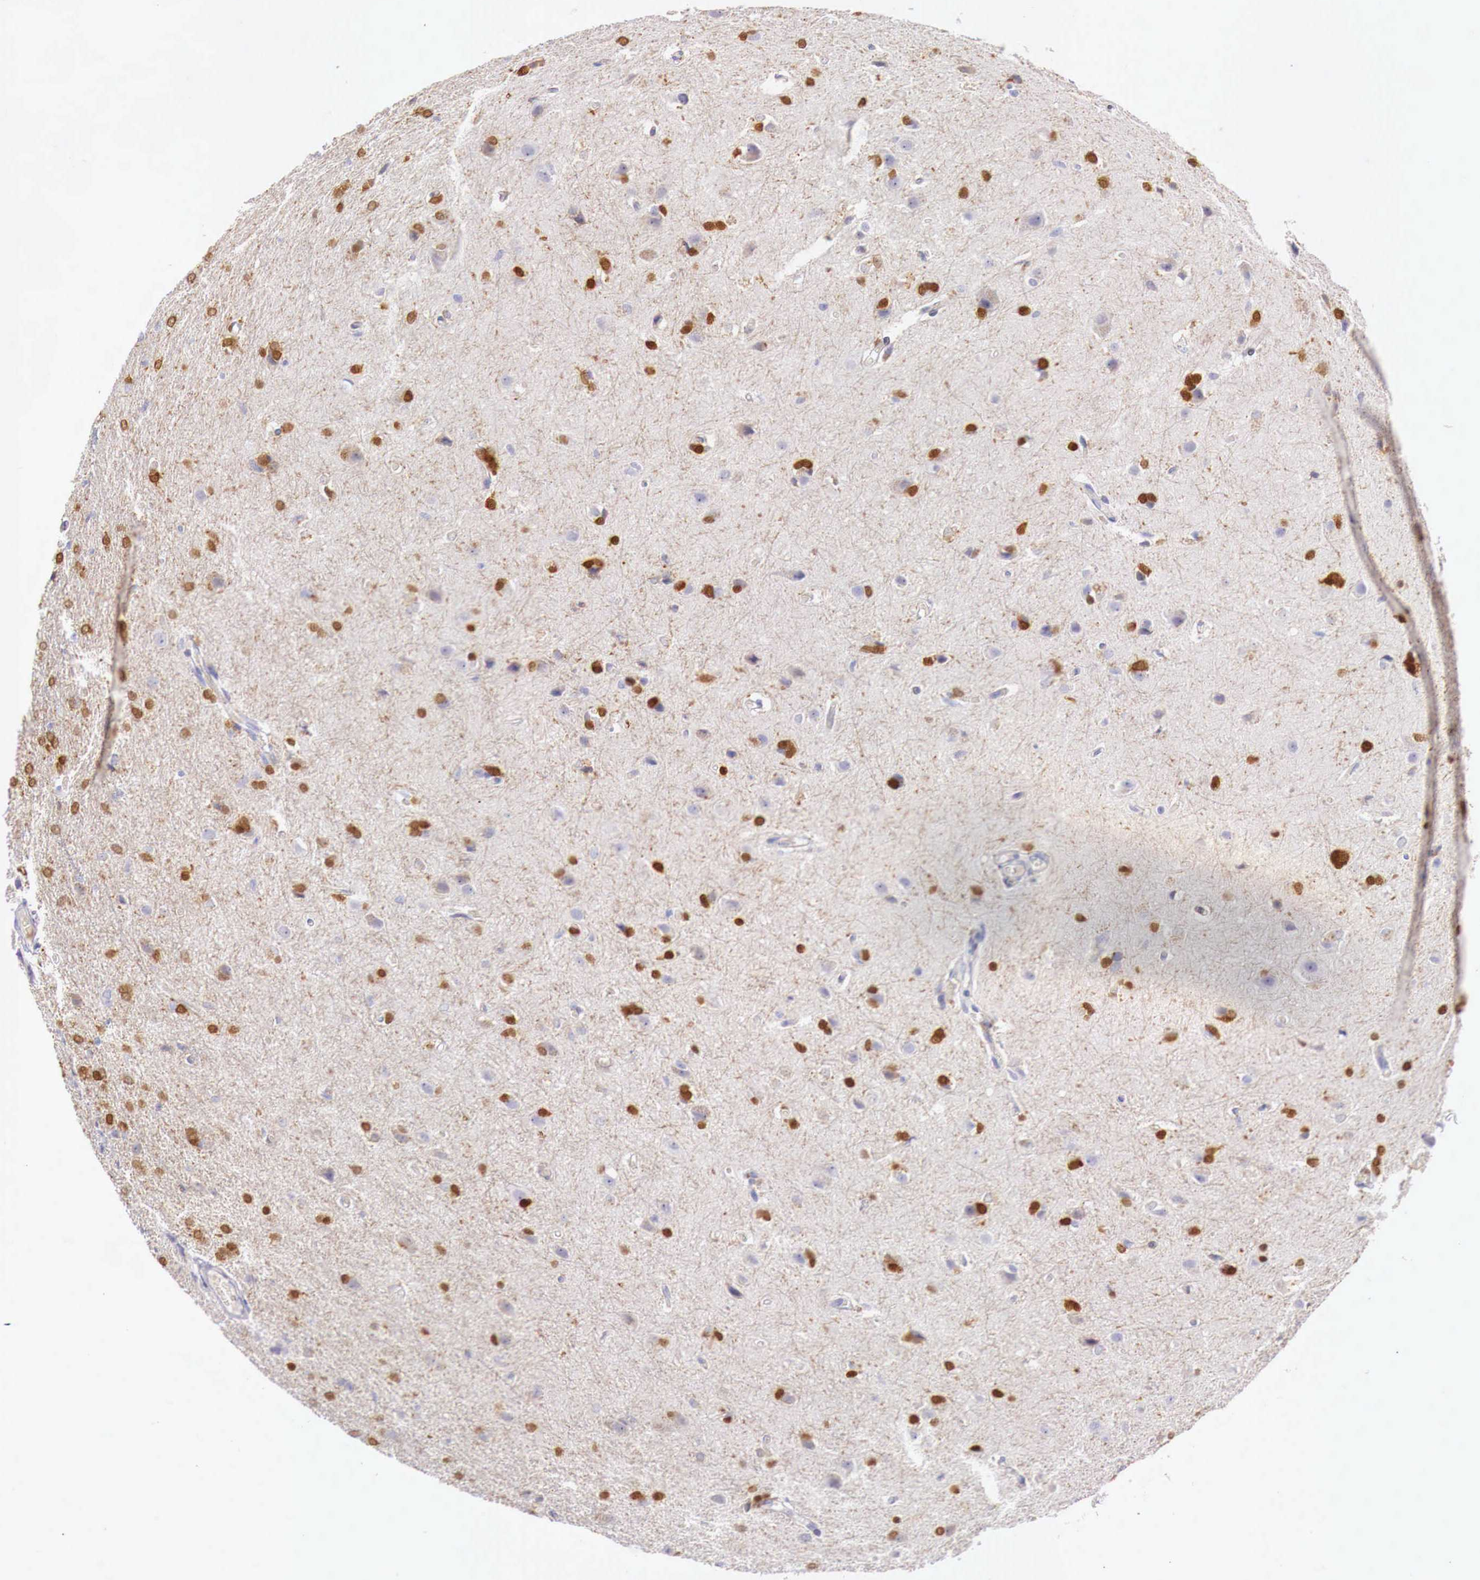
{"staining": {"intensity": "strong", "quantity": "25%-75%", "location": "cytoplasmic/membranous,nuclear"}, "tissue": "glioma", "cell_type": "Tumor cells", "image_type": "cancer", "snomed": [{"axis": "morphology", "description": "Glioma, malignant, High grade"}, {"axis": "topography", "description": "Brain"}], "caption": "Protein staining displays strong cytoplasmic/membranous and nuclear staining in approximately 25%-75% of tumor cells in glioma.", "gene": "ITIH6", "patient": {"sex": "male", "age": 68}}